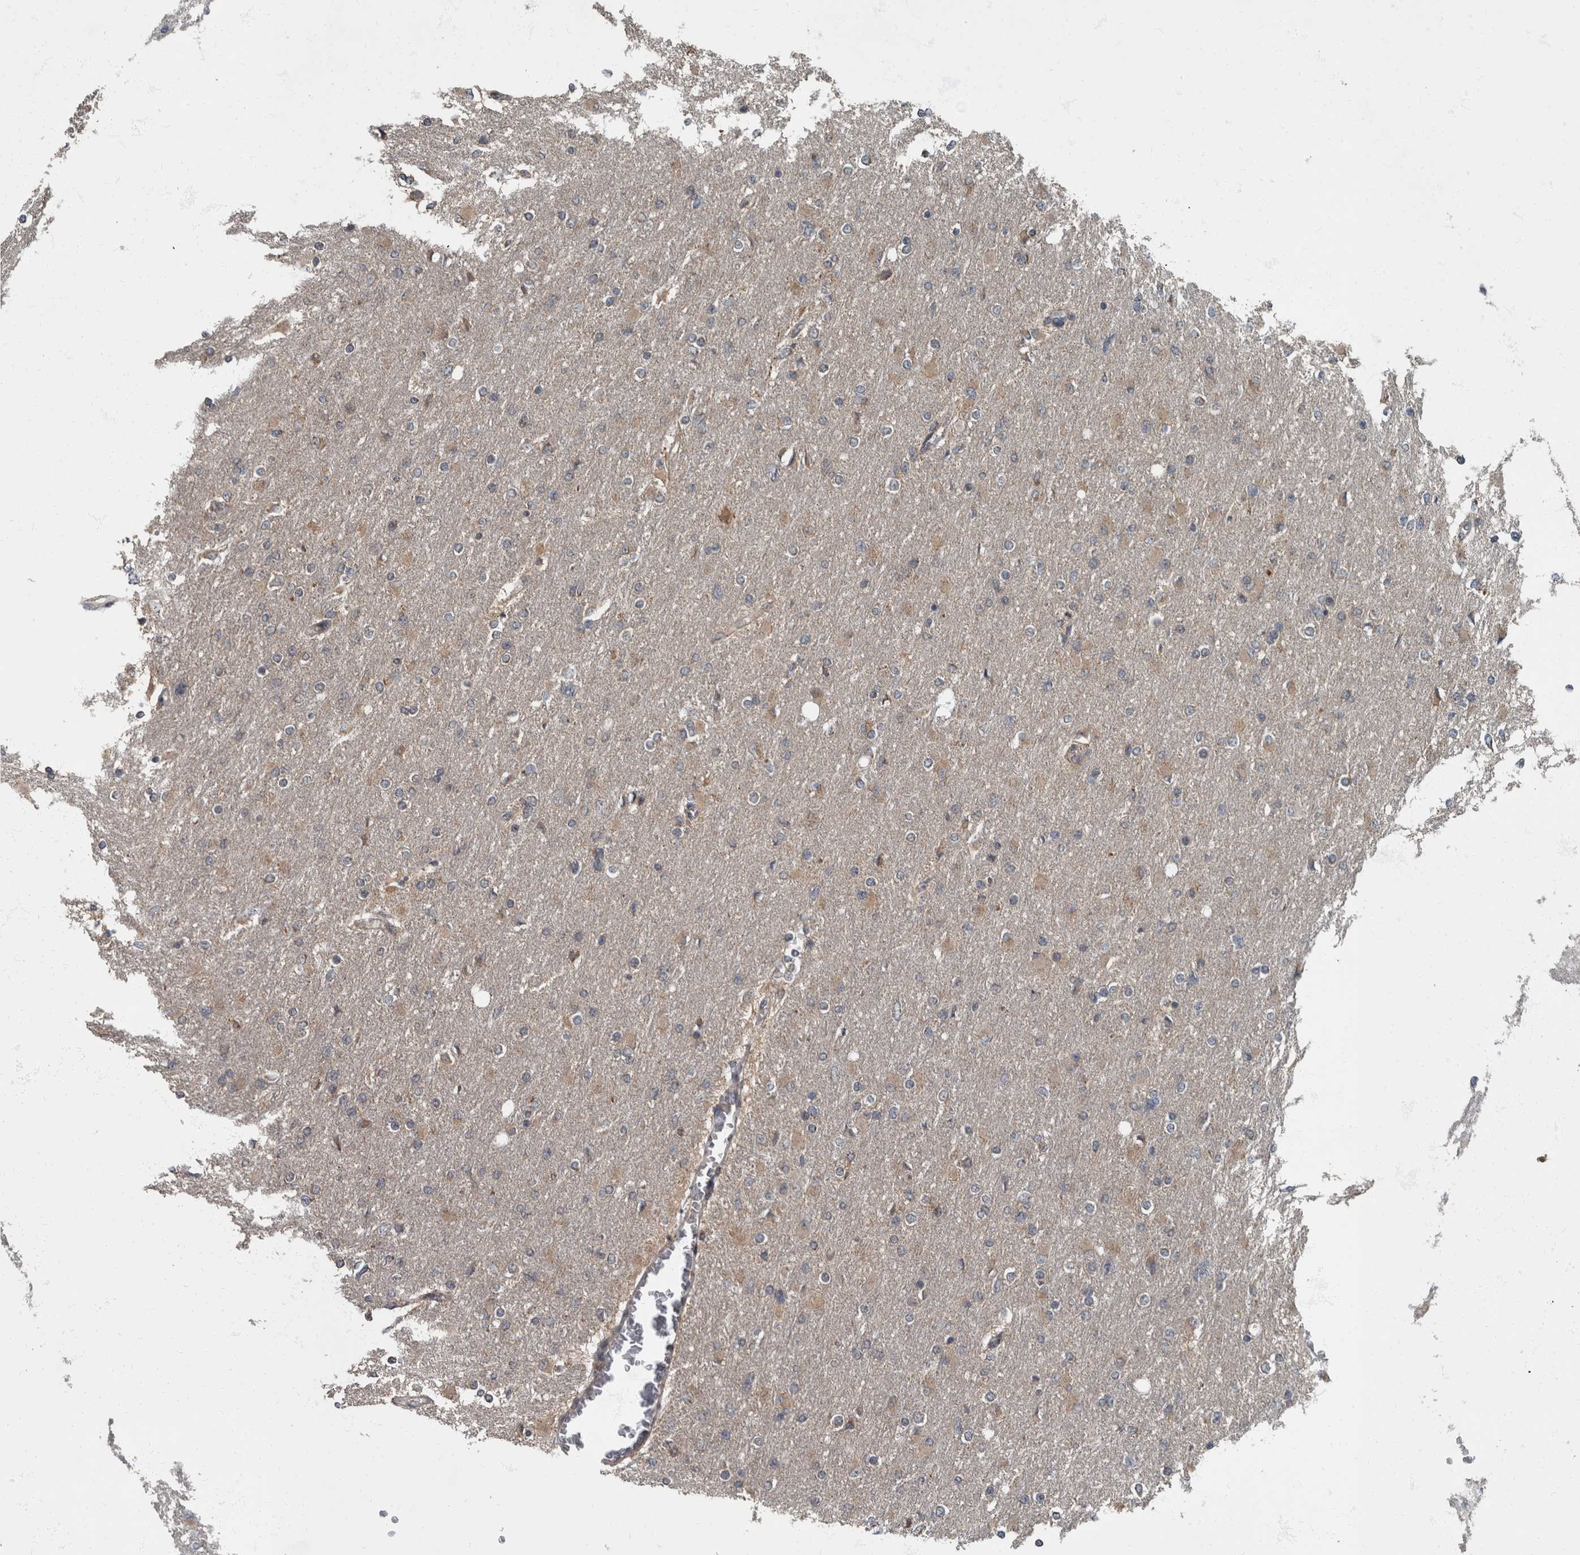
{"staining": {"intensity": "weak", "quantity": "<25%", "location": "cytoplasmic/membranous"}, "tissue": "glioma", "cell_type": "Tumor cells", "image_type": "cancer", "snomed": [{"axis": "morphology", "description": "Glioma, malignant, High grade"}, {"axis": "topography", "description": "Cerebral cortex"}], "caption": "The IHC image has no significant staining in tumor cells of malignant glioma (high-grade) tissue.", "gene": "RABGGTB", "patient": {"sex": "female", "age": 36}}